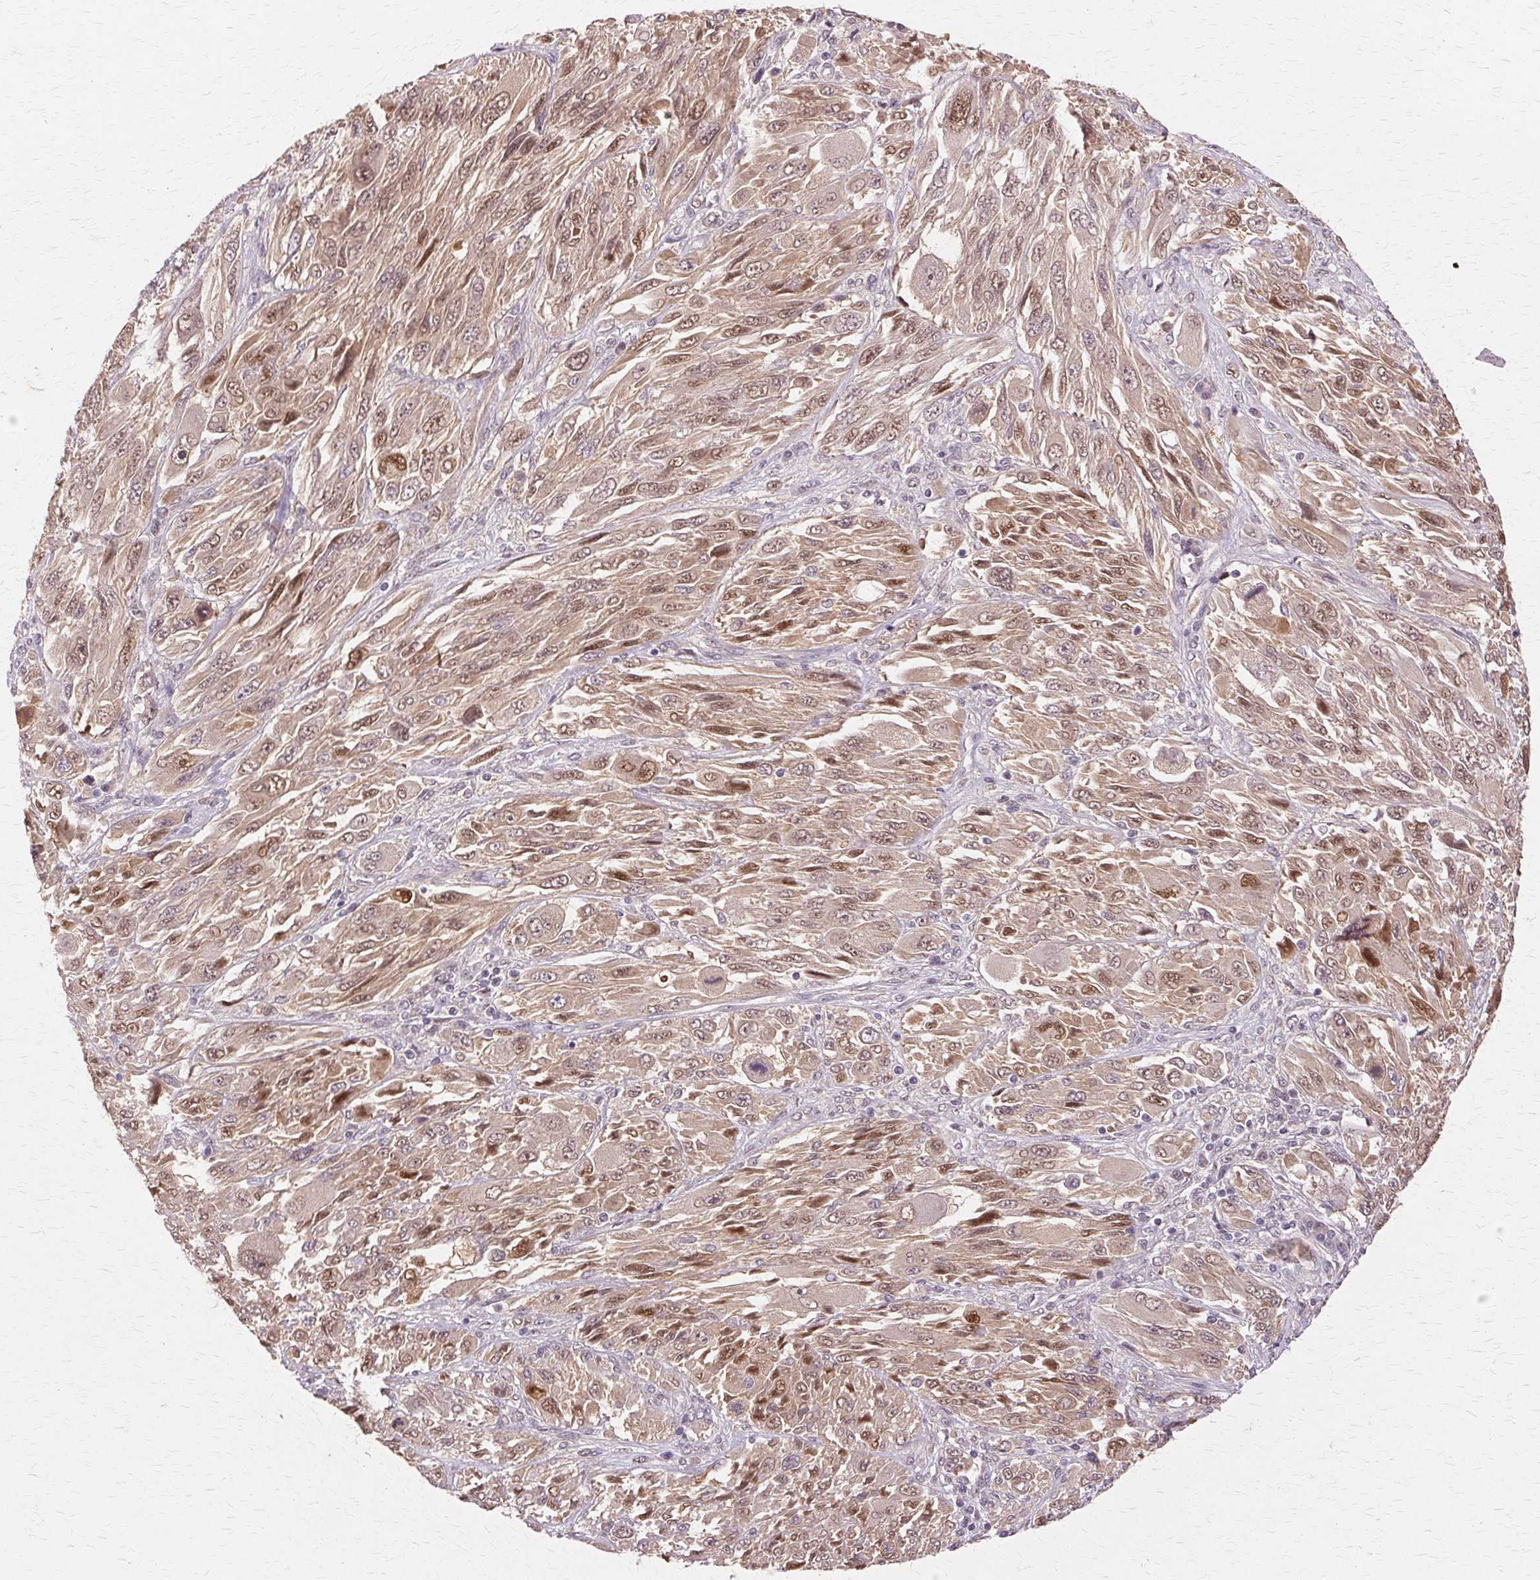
{"staining": {"intensity": "moderate", "quantity": ">75%", "location": "cytoplasmic/membranous,nuclear"}, "tissue": "melanoma", "cell_type": "Tumor cells", "image_type": "cancer", "snomed": [{"axis": "morphology", "description": "Malignant melanoma, NOS"}, {"axis": "topography", "description": "Skin"}], "caption": "Protein expression analysis of malignant melanoma reveals moderate cytoplasmic/membranous and nuclear positivity in approximately >75% of tumor cells.", "gene": "PRMT5", "patient": {"sex": "female", "age": 91}}